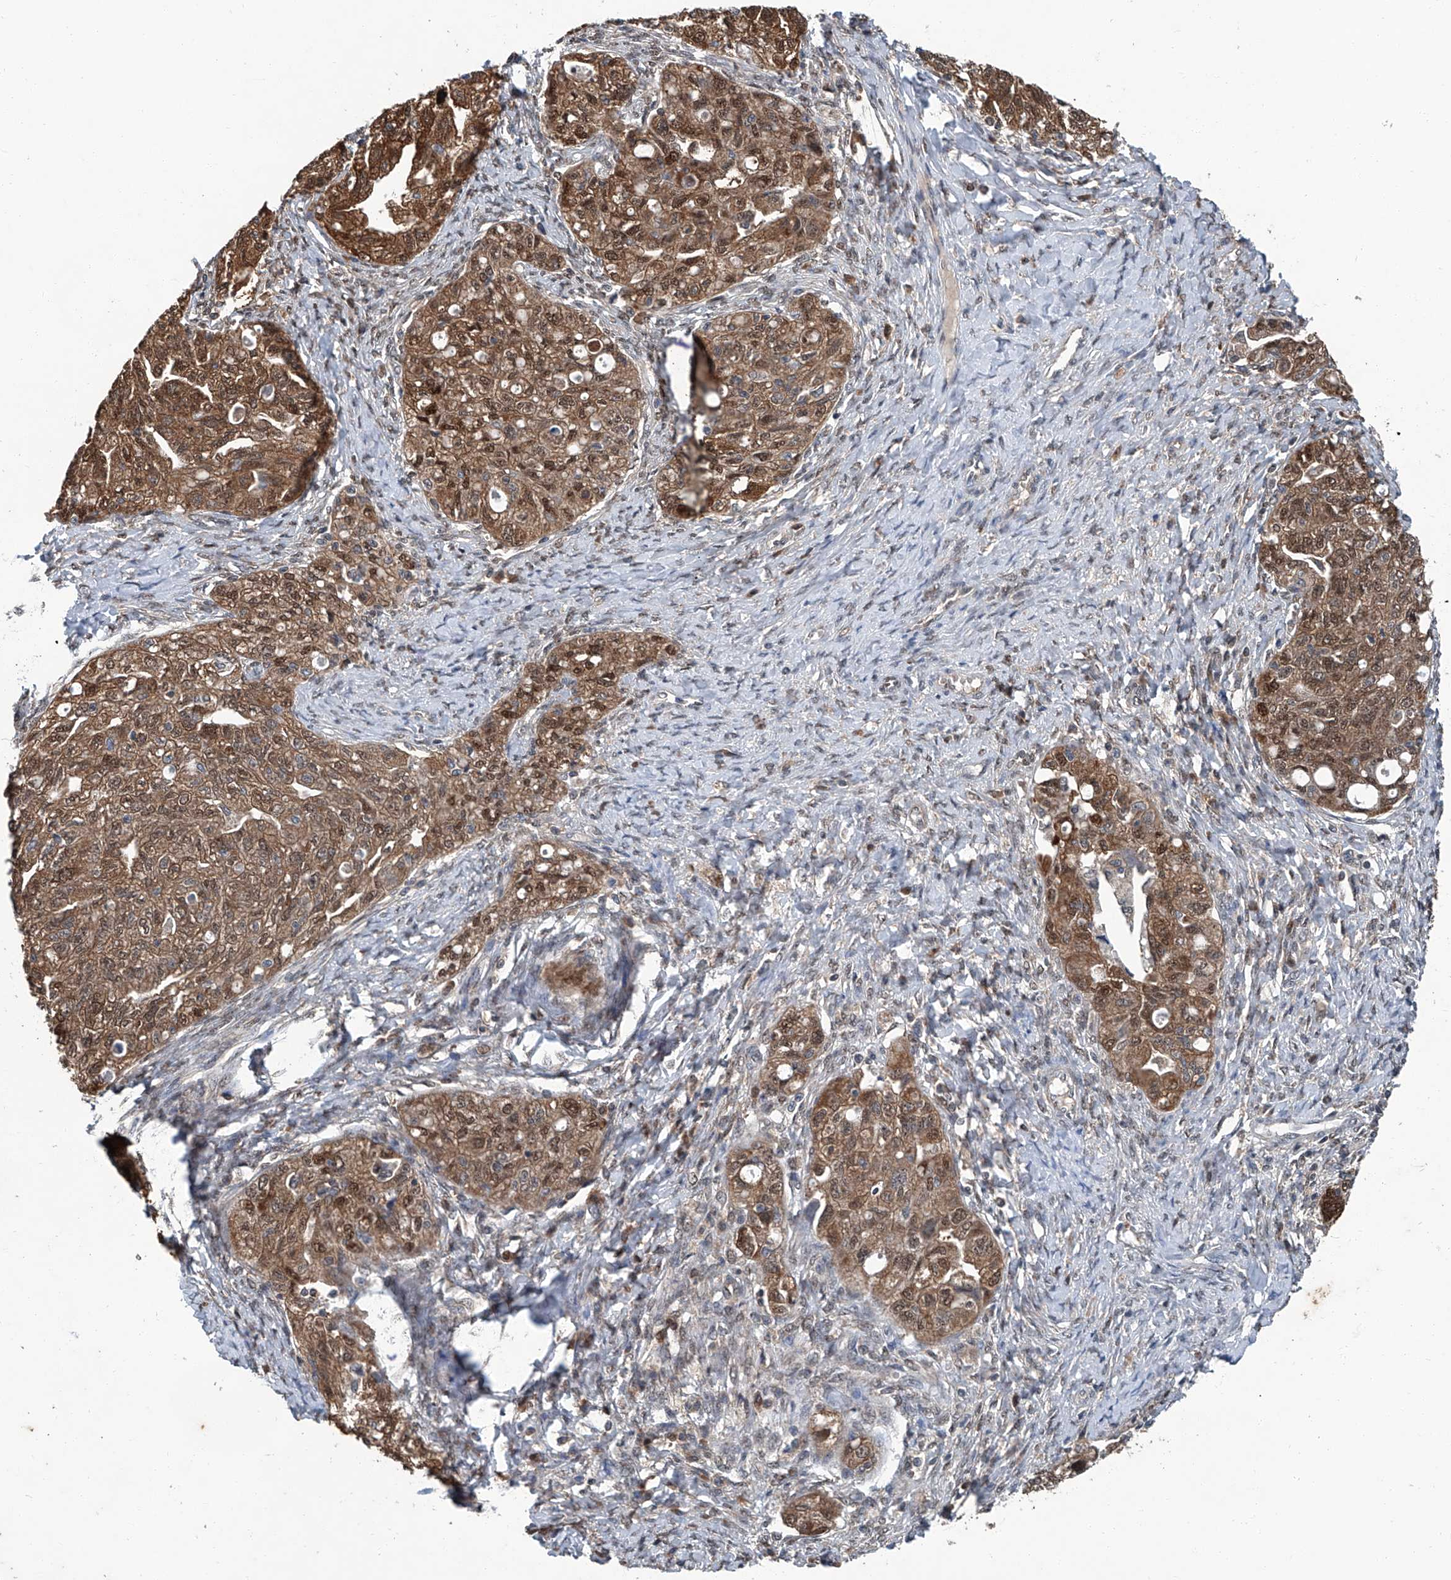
{"staining": {"intensity": "moderate", "quantity": ">75%", "location": "cytoplasmic/membranous,nuclear"}, "tissue": "ovarian cancer", "cell_type": "Tumor cells", "image_type": "cancer", "snomed": [{"axis": "morphology", "description": "Carcinoma, NOS"}, {"axis": "morphology", "description": "Cystadenocarcinoma, serous, NOS"}, {"axis": "topography", "description": "Ovary"}], "caption": "Moderate cytoplasmic/membranous and nuclear staining for a protein is appreciated in about >75% of tumor cells of ovarian cancer using immunohistochemistry.", "gene": "CLK1", "patient": {"sex": "female", "age": 69}}